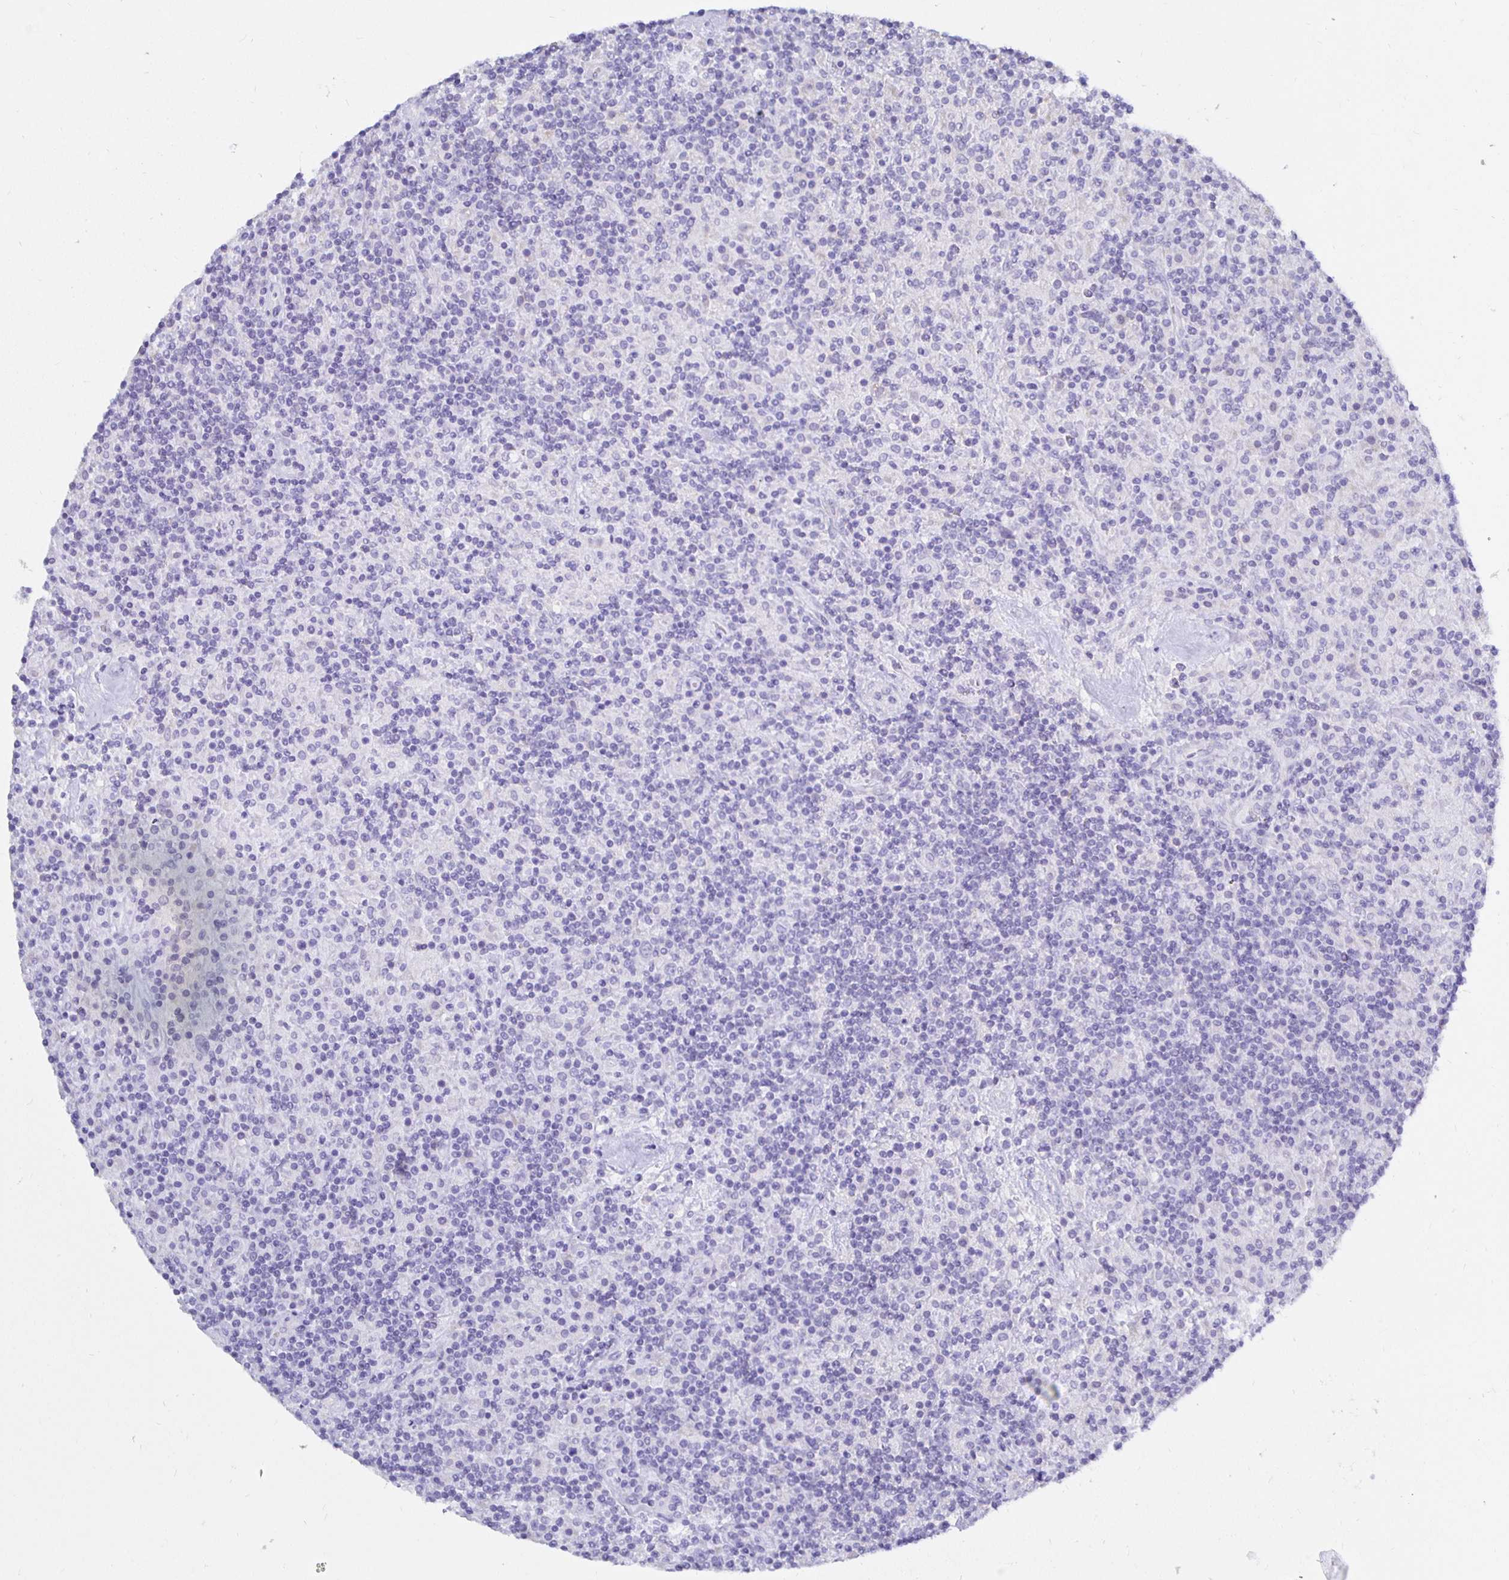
{"staining": {"intensity": "negative", "quantity": "none", "location": "none"}, "tissue": "lymphoma", "cell_type": "Tumor cells", "image_type": "cancer", "snomed": [{"axis": "morphology", "description": "Hodgkin's disease, NOS"}, {"axis": "topography", "description": "Thymus, NOS"}], "caption": "The immunohistochemistry (IHC) image has no significant staining in tumor cells of lymphoma tissue.", "gene": "UMOD", "patient": {"sex": "female", "age": 17}}